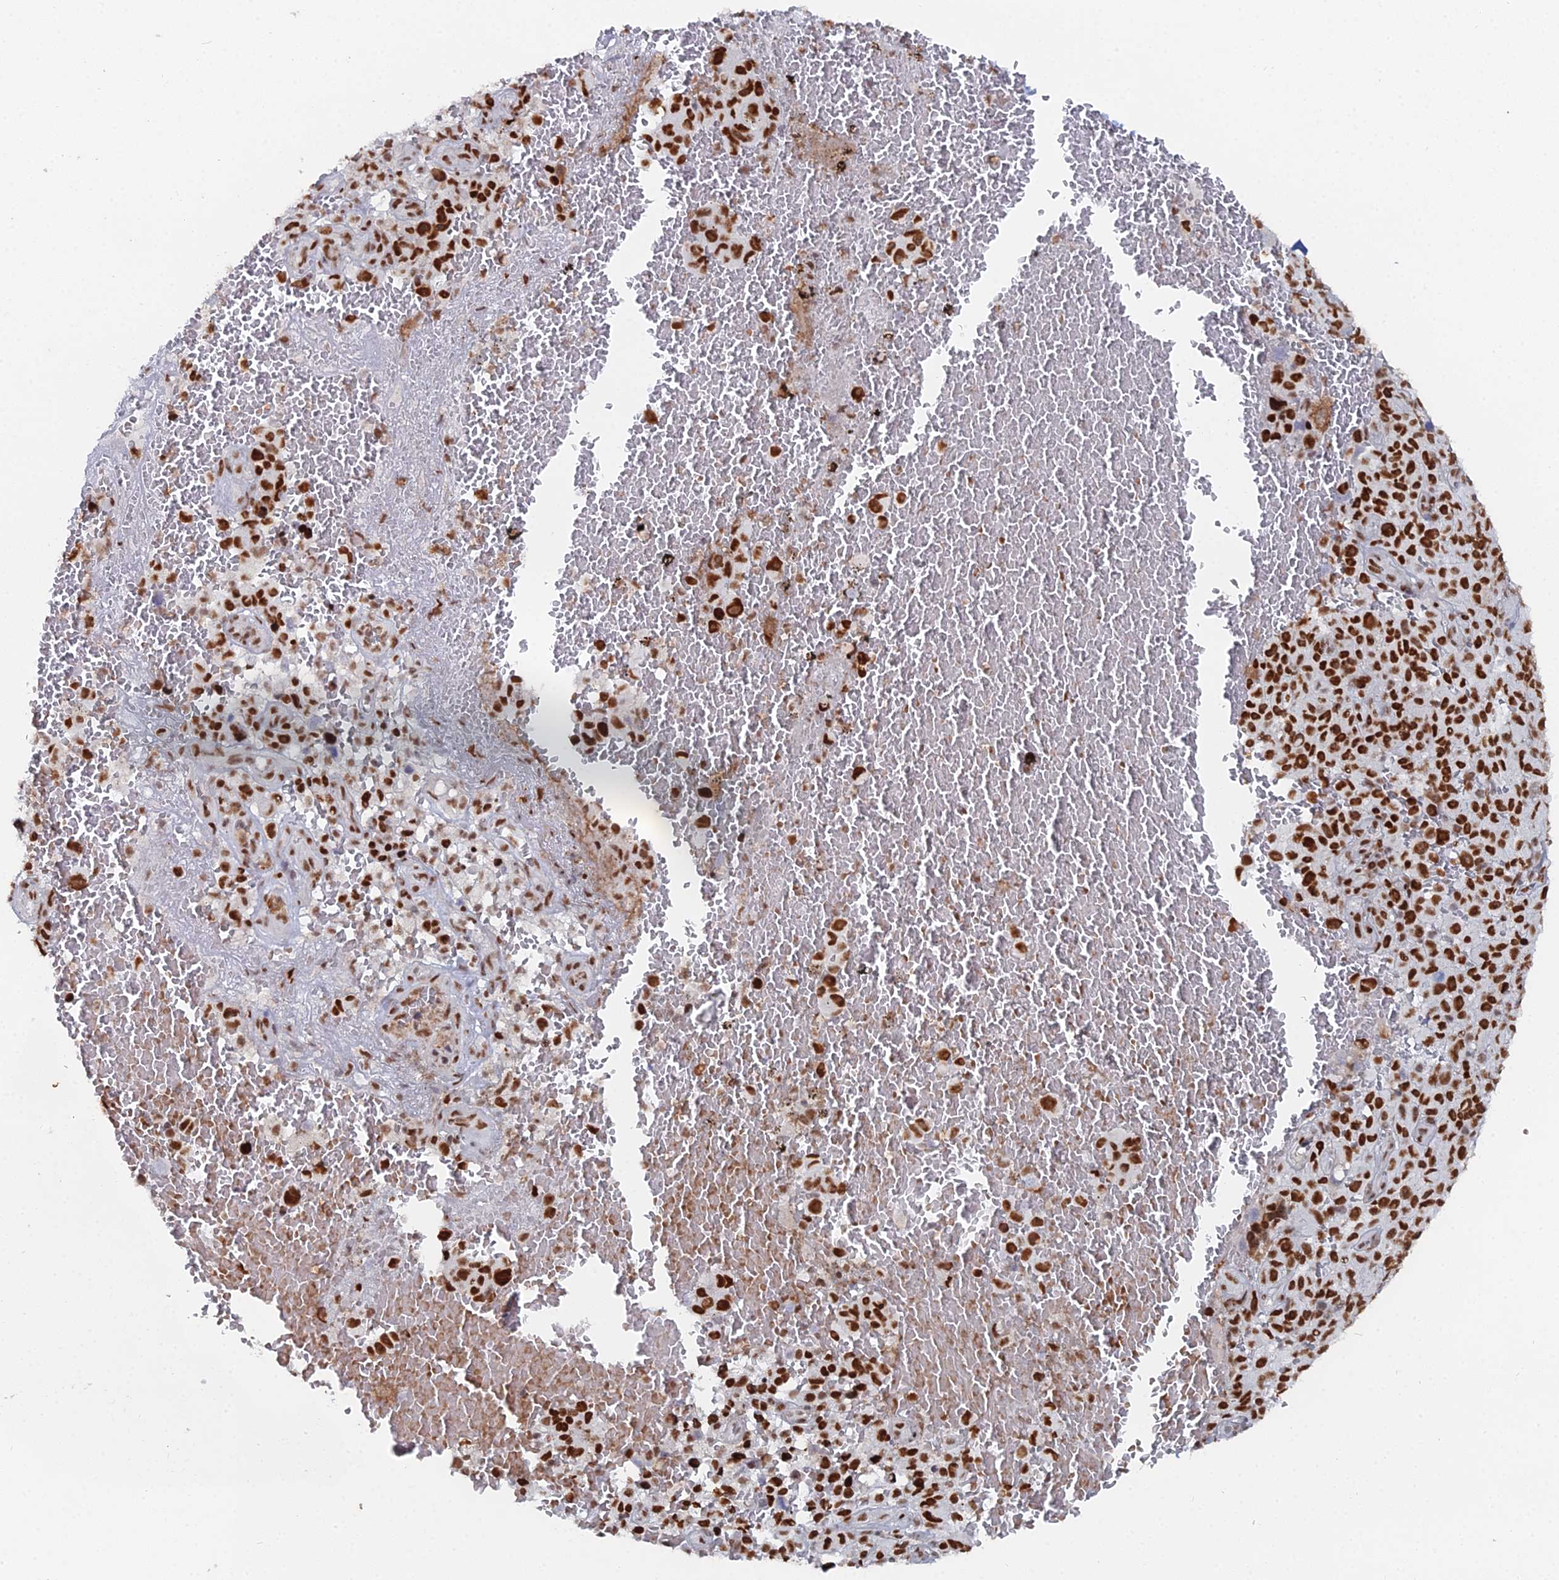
{"staining": {"intensity": "strong", "quantity": ">75%", "location": "nuclear"}, "tissue": "melanoma", "cell_type": "Tumor cells", "image_type": "cancer", "snomed": [{"axis": "morphology", "description": "Malignant melanoma, NOS"}, {"axis": "topography", "description": "Skin"}], "caption": "Strong nuclear staining is seen in approximately >75% of tumor cells in melanoma. The protein is shown in brown color, while the nuclei are stained blue.", "gene": "GSC2", "patient": {"sex": "female", "age": 82}}